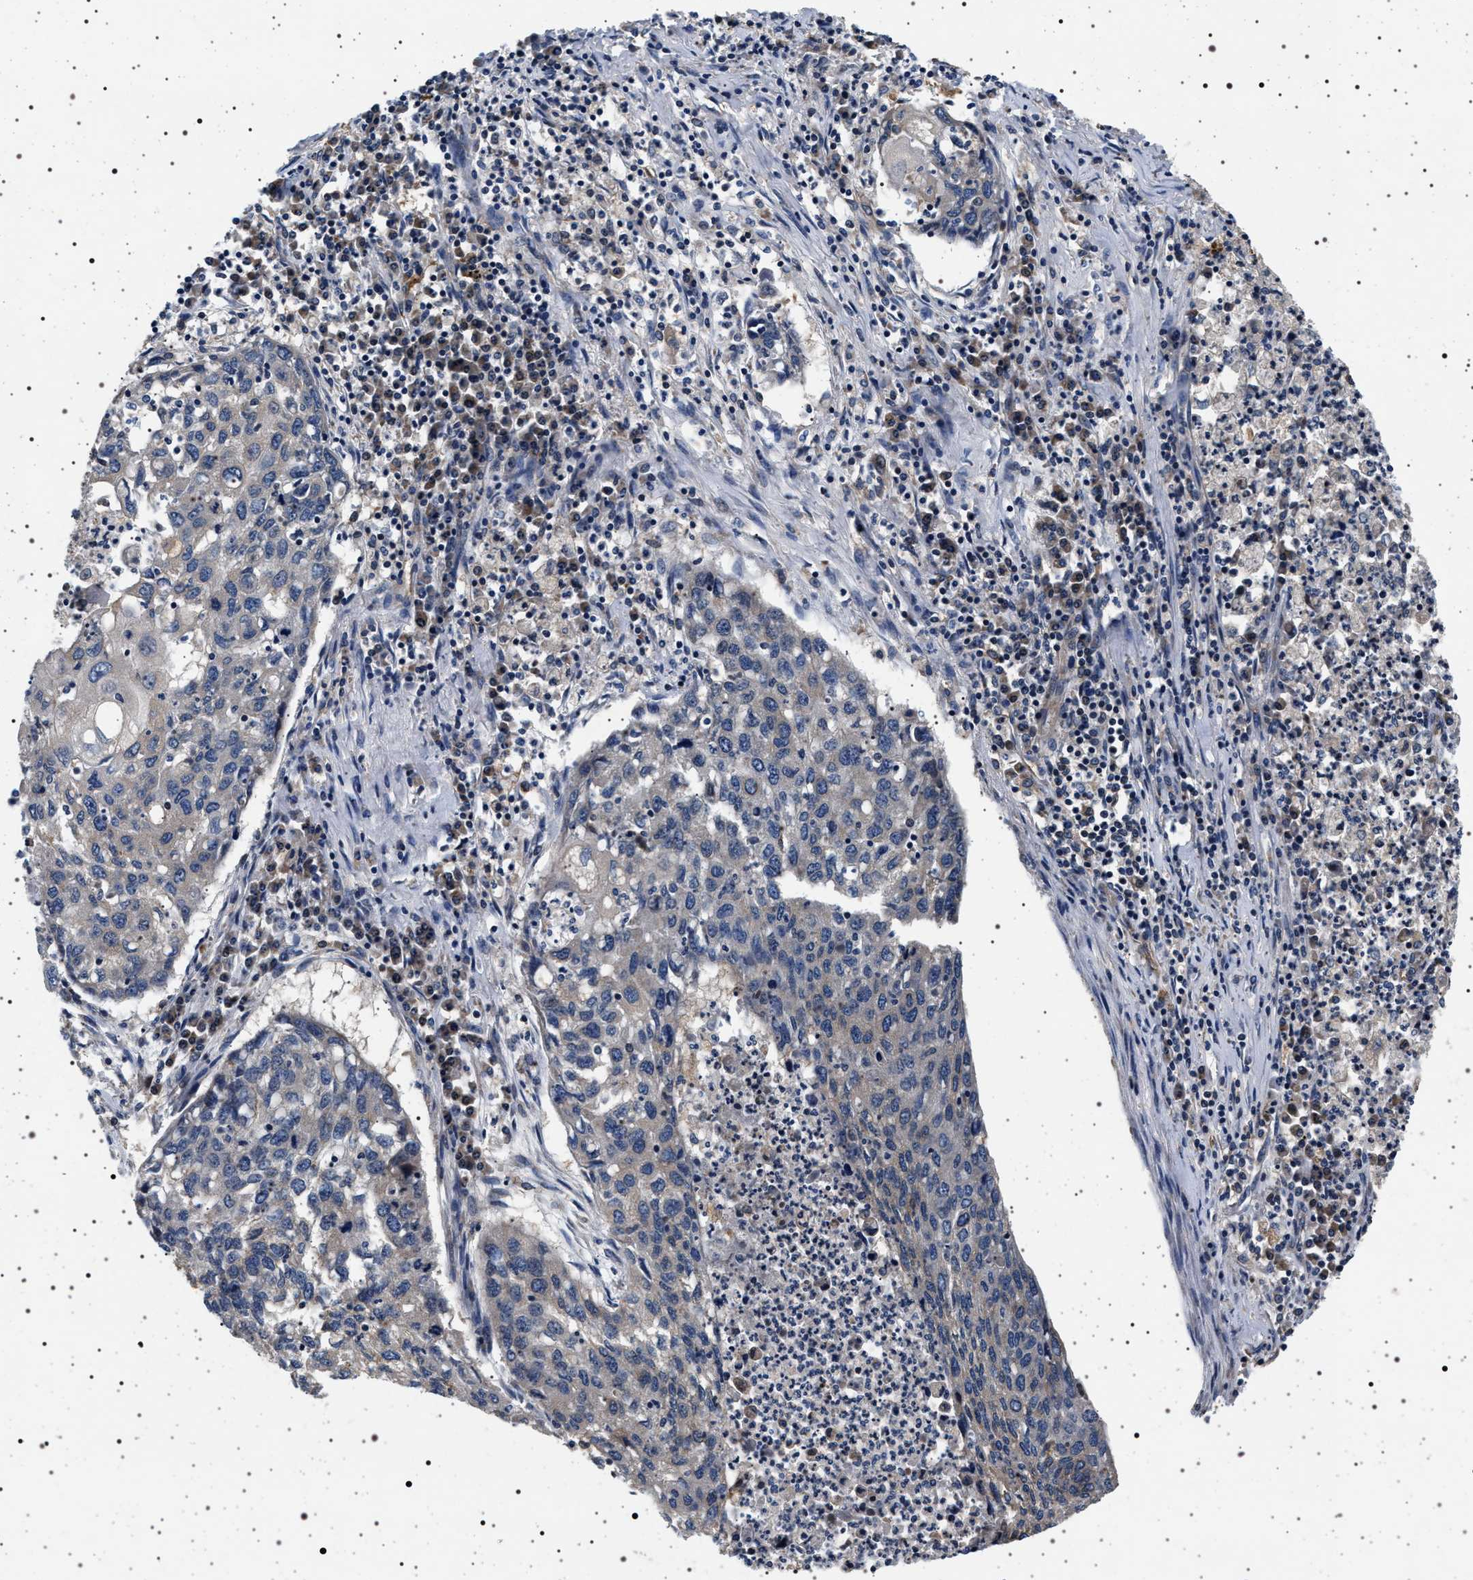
{"staining": {"intensity": "weak", "quantity": "<25%", "location": "cytoplasmic/membranous"}, "tissue": "lung cancer", "cell_type": "Tumor cells", "image_type": "cancer", "snomed": [{"axis": "morphology", "description": "Squamous cell carcinoma, NOS"}, {"axis": "topography", "description": "Lung"}], "caption": "Image shows no significant protein positivity in tumor cells of lung cancer.", "gene": "DCBLD2", "patient": {"sex": "female", "age": 63}}